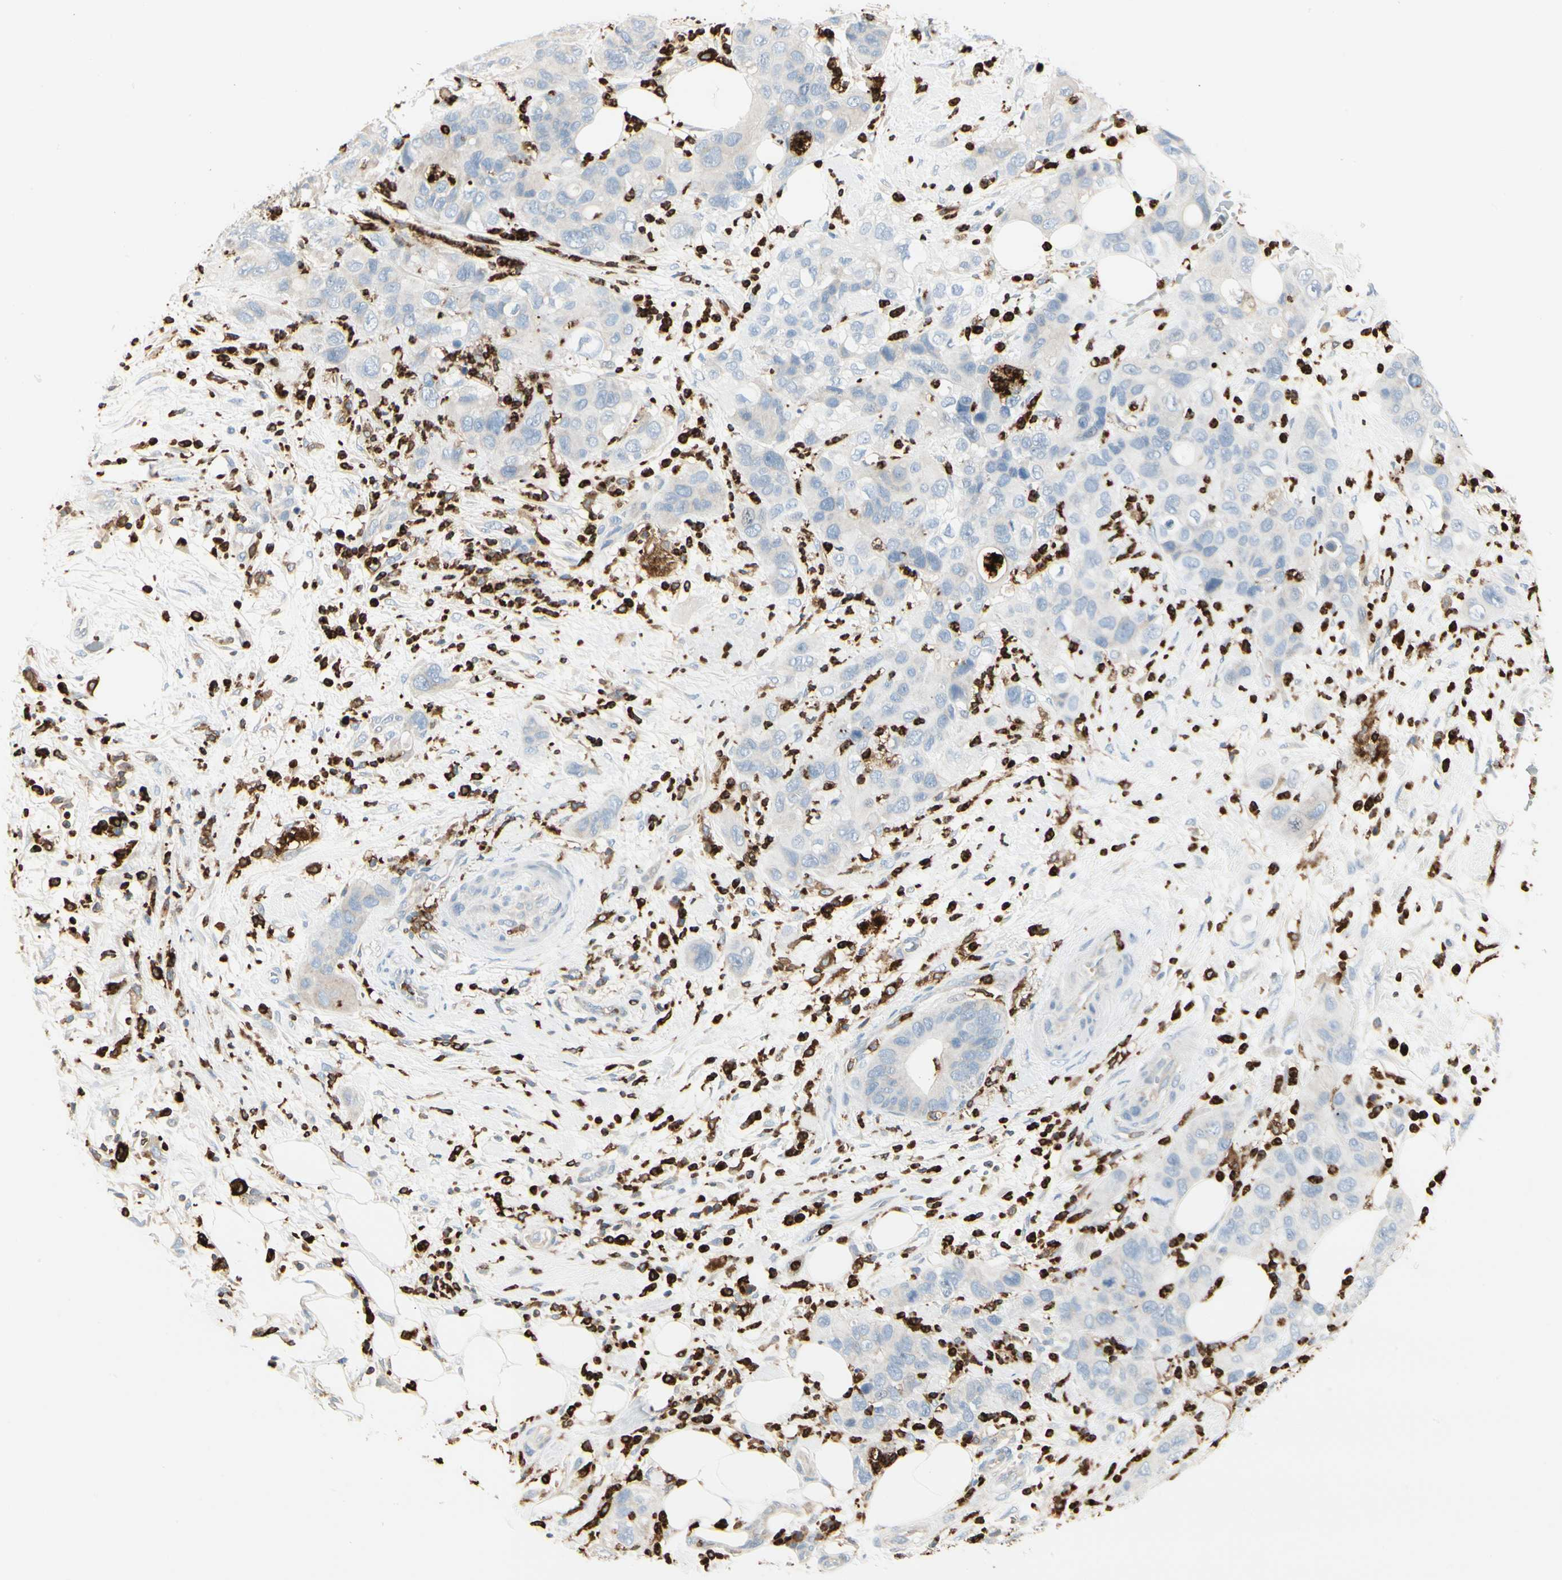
{"staining": {"intensity": "negative", "quantity": "none", "location": "none"}, "tissue": "pancreatic cancer", "cell_type": "Tumor cells", "image_type": "cancer", "snomed": [{"axis": "morphology", "description": "Adenocarcinoma, NOS"}, {"axis": "topography", "description": "Pancreas"}], "caption": "The IHC histopathology image has no significant positivity in tumor cells of pancreatic cancer tissue. (Stains: DAB immunohistochemistry (IHC) with hematoxylin counter stain, Microscopy: brightfield microscopy at high magnification).", "gene": "ITGB2", "patient": {"sex": "female", "age": 71}}